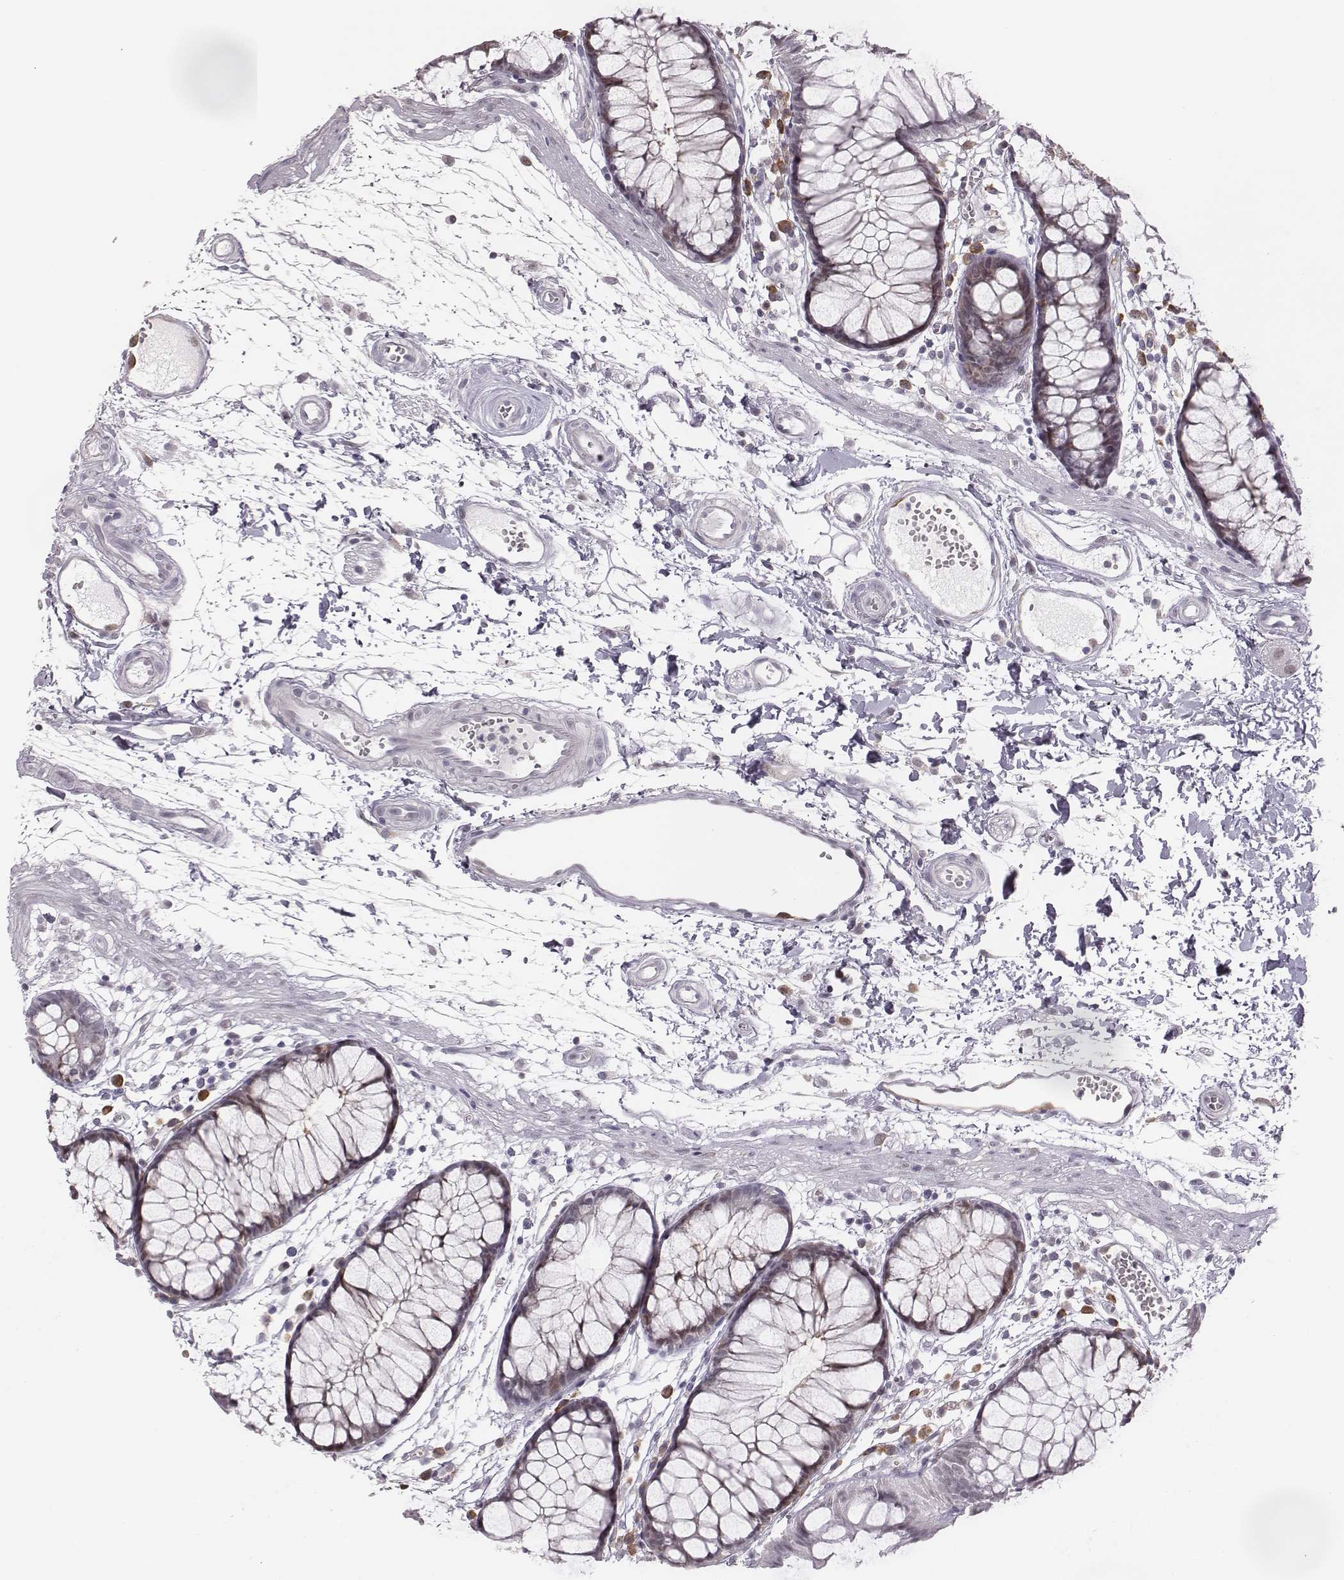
{"staining": {"intensity": "moderate", "quantity": "<25%", "location": "cytoplasmic/membranous,nuclear"}, "tissue": "colon", "cell_type": "Glandular cells", "image_type": "normal", "snomed": [{"axis": "morphology", "description": "Normal tissue, NOS"}, {"axis": "morphology", "description": "Adenocarcinoma, NOS"}, {"axis": "topography", "description": "Colon"}], "caption": "Brown immunohistochemical staining in unremarkable colon demonstrates moderate cytoplasmic/membranous,nuclear staining in approximately <25% of glandular cells. (brown staining indicates protein expression, while blue staining denotes nuclei).", "gene": "PBK", "patient": {"sex": "male", "age": 65}}